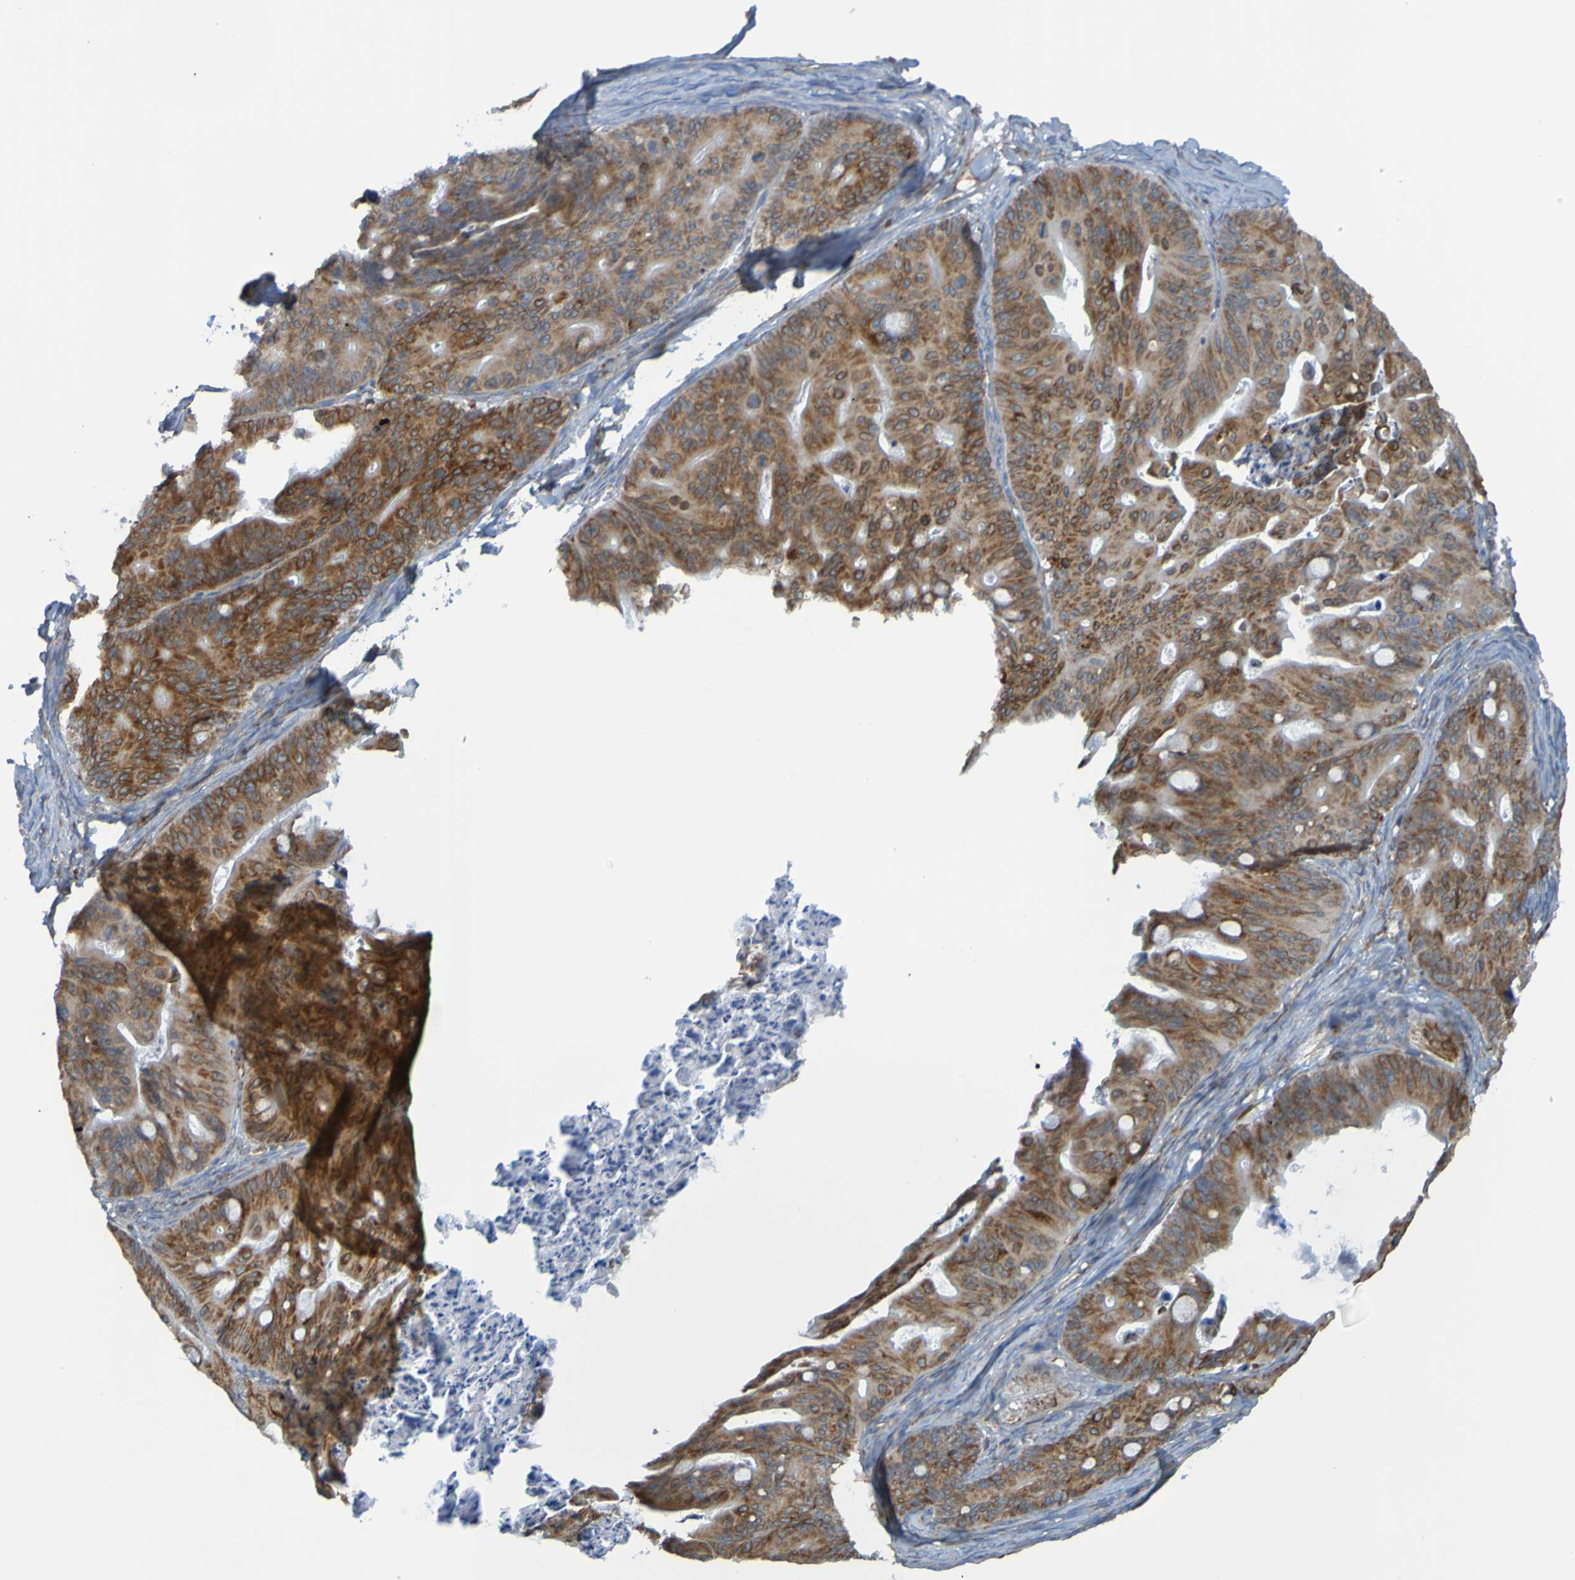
{"staining": {"intensity": "moderate", "quantity": ">75%", "location": "cytoplasmic/membranous"}, "tissue": "ovarian cancer", "cell_type": "Tumor cells", "image_type": "cancer", "snomed": [{"axis": "morphology", "description": "Cystadenocarcinoma, mucinous, NOS"}, {"axis": "topography", "description": "Ovary"}], "caption": "Human ovarian cancer stained with a protein marker reveals moderate staining in tumor cells.", "gene": "SSR1", "patient": {"sex": "female", "age": 37}}